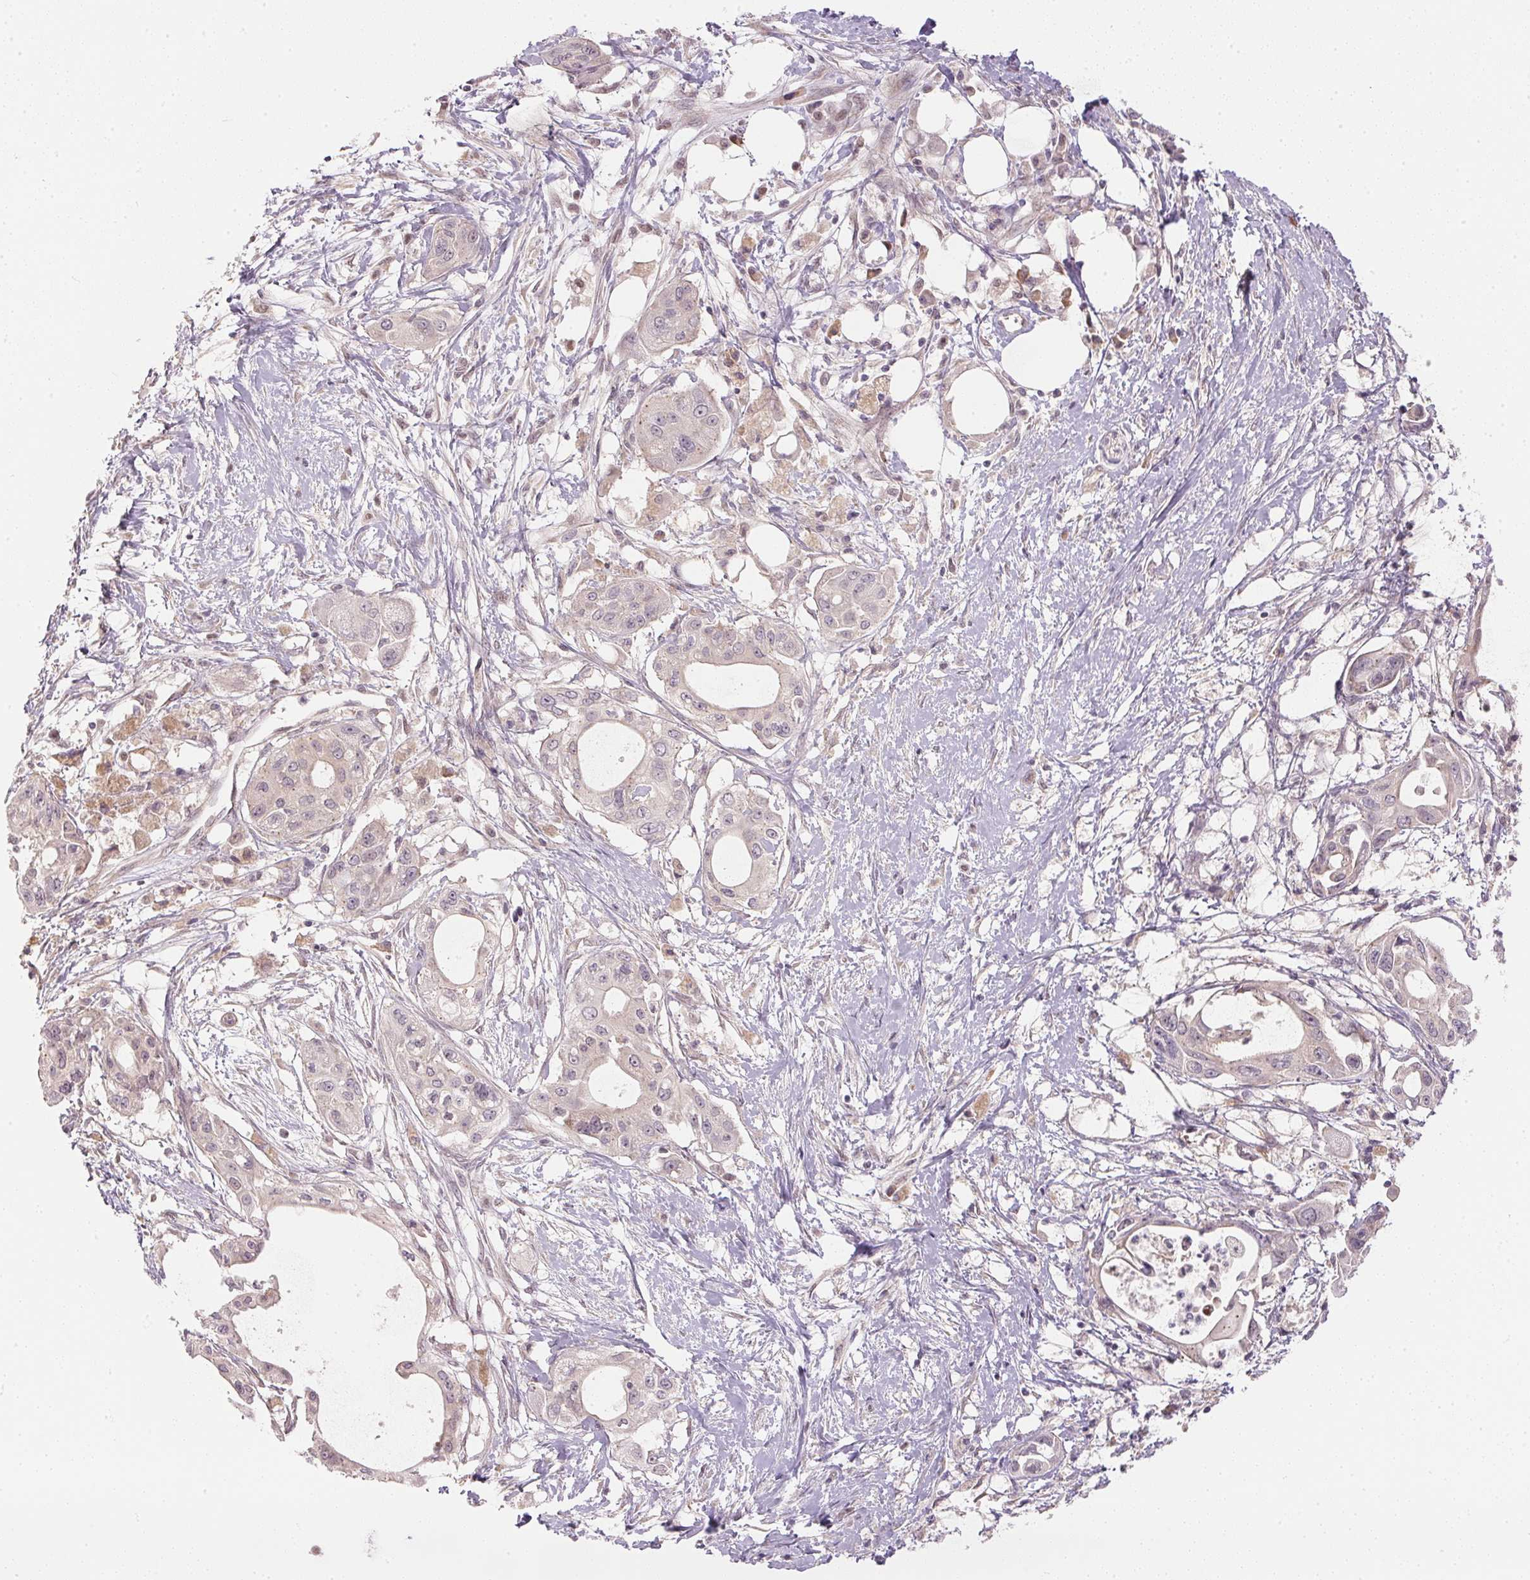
{"staining": {"intensity": "negative", "quantity": "none", "location": "none"}, "tissue": "pancreatic cancer", "cell_type": "Tumor cells", "image_type": "cancer", "snomed": [{"axis": "morphology", "description": "Adenocarcinoma, NOS"}, {"axis": "topography", "description": "Pancreas"}], "caption": "A high-resolution photomicrograph shows IHC staining of pancreatic cancer, which shows no significant positivity in tumor cells.", "gene": "TTC23L", "patient": {"sex": "female", "age": 68}}